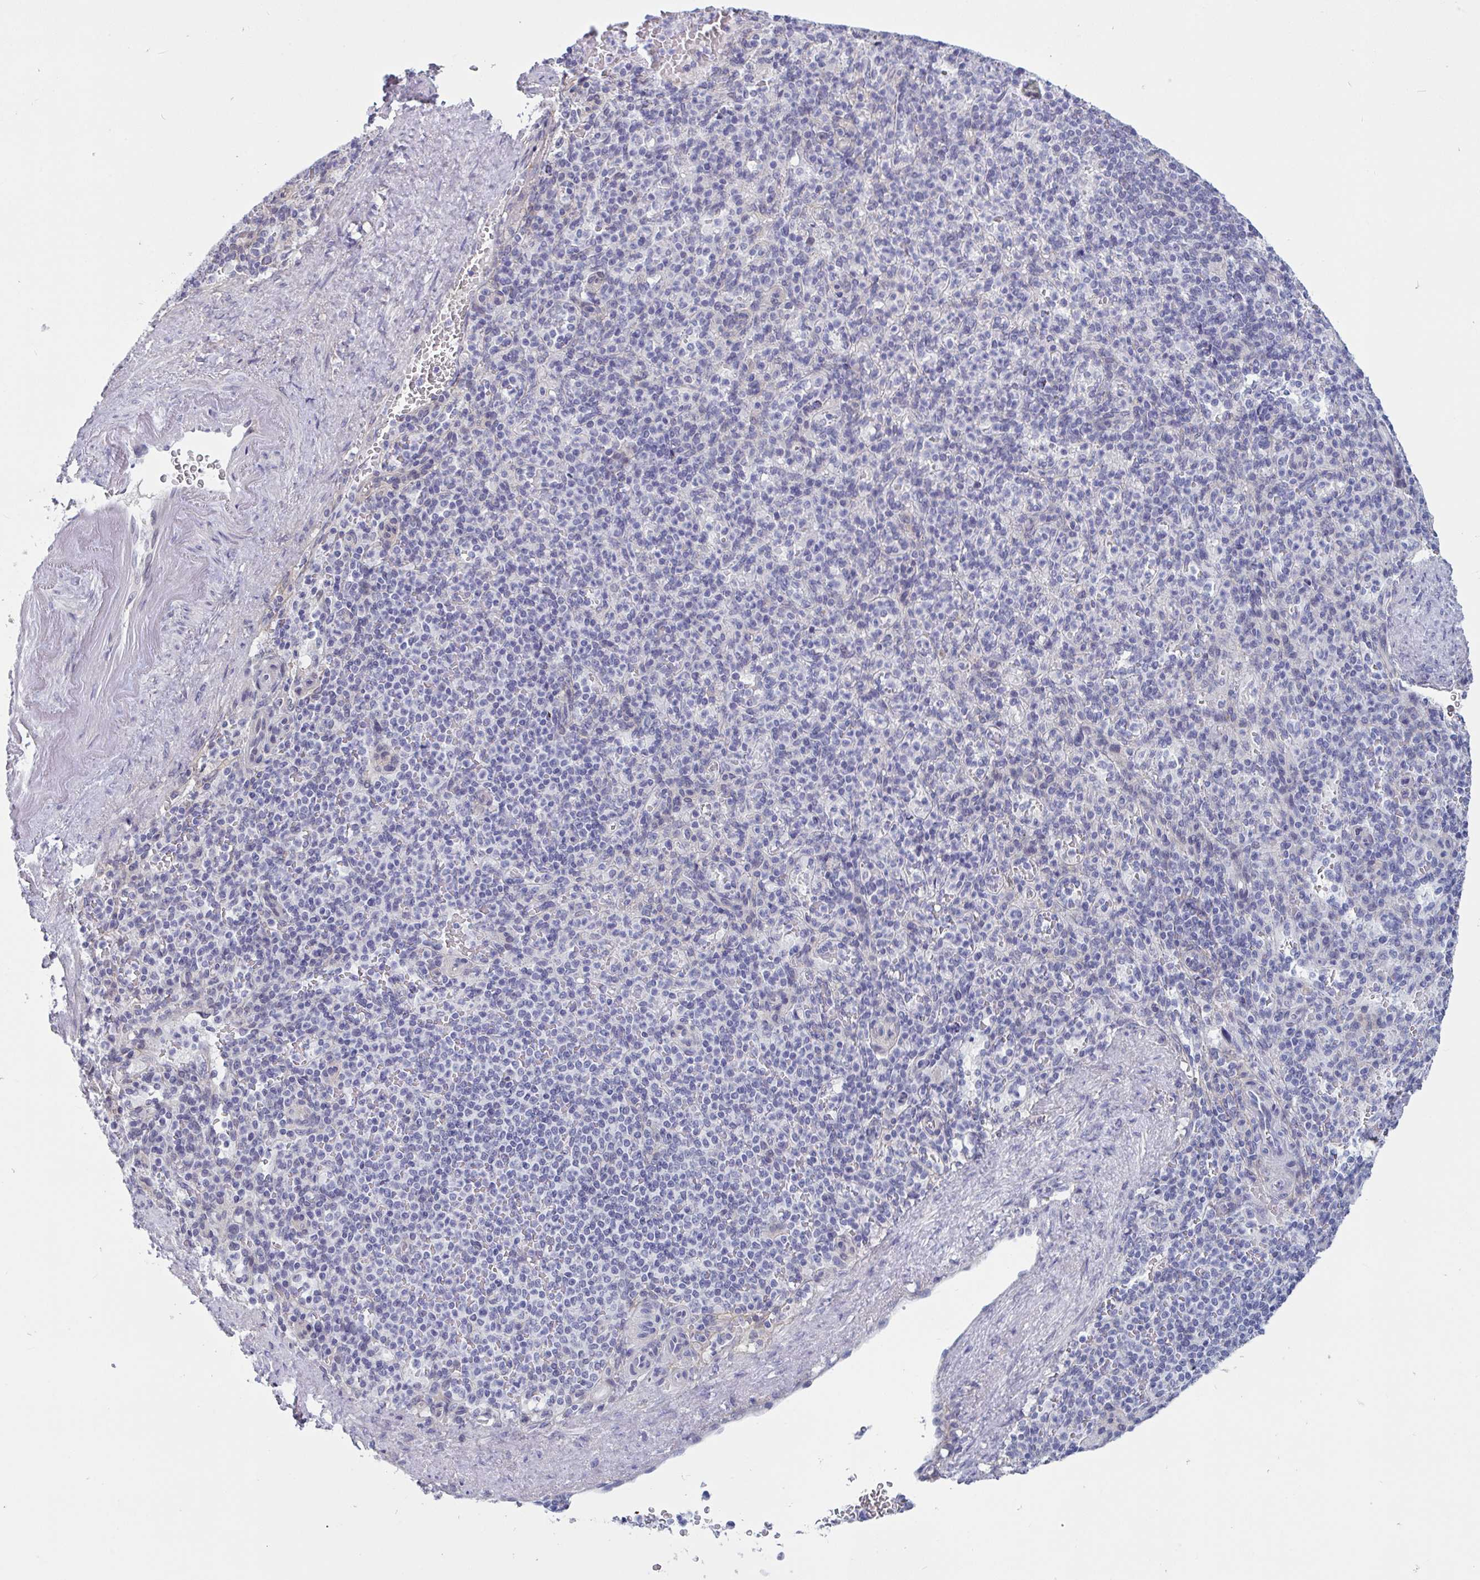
{"staining": {"intensity": "negative", "quantity": "none", "location": "none"}, "tissue": "spleen", "cell_type": "Cells in red pulp", "image_type": "normal", "snomed": [{"axis": "morphology", "description": "Normal tissue, NOS"}, {"axis": "topography", "description": "Spleen"}], "caption": "Immunohistochemistry (IHC) of unremarkable human spleen exhibits no staining in cells in red pulp.", "gene": "TCEAL8", "patient": {"sex": "female", "age": 74}}